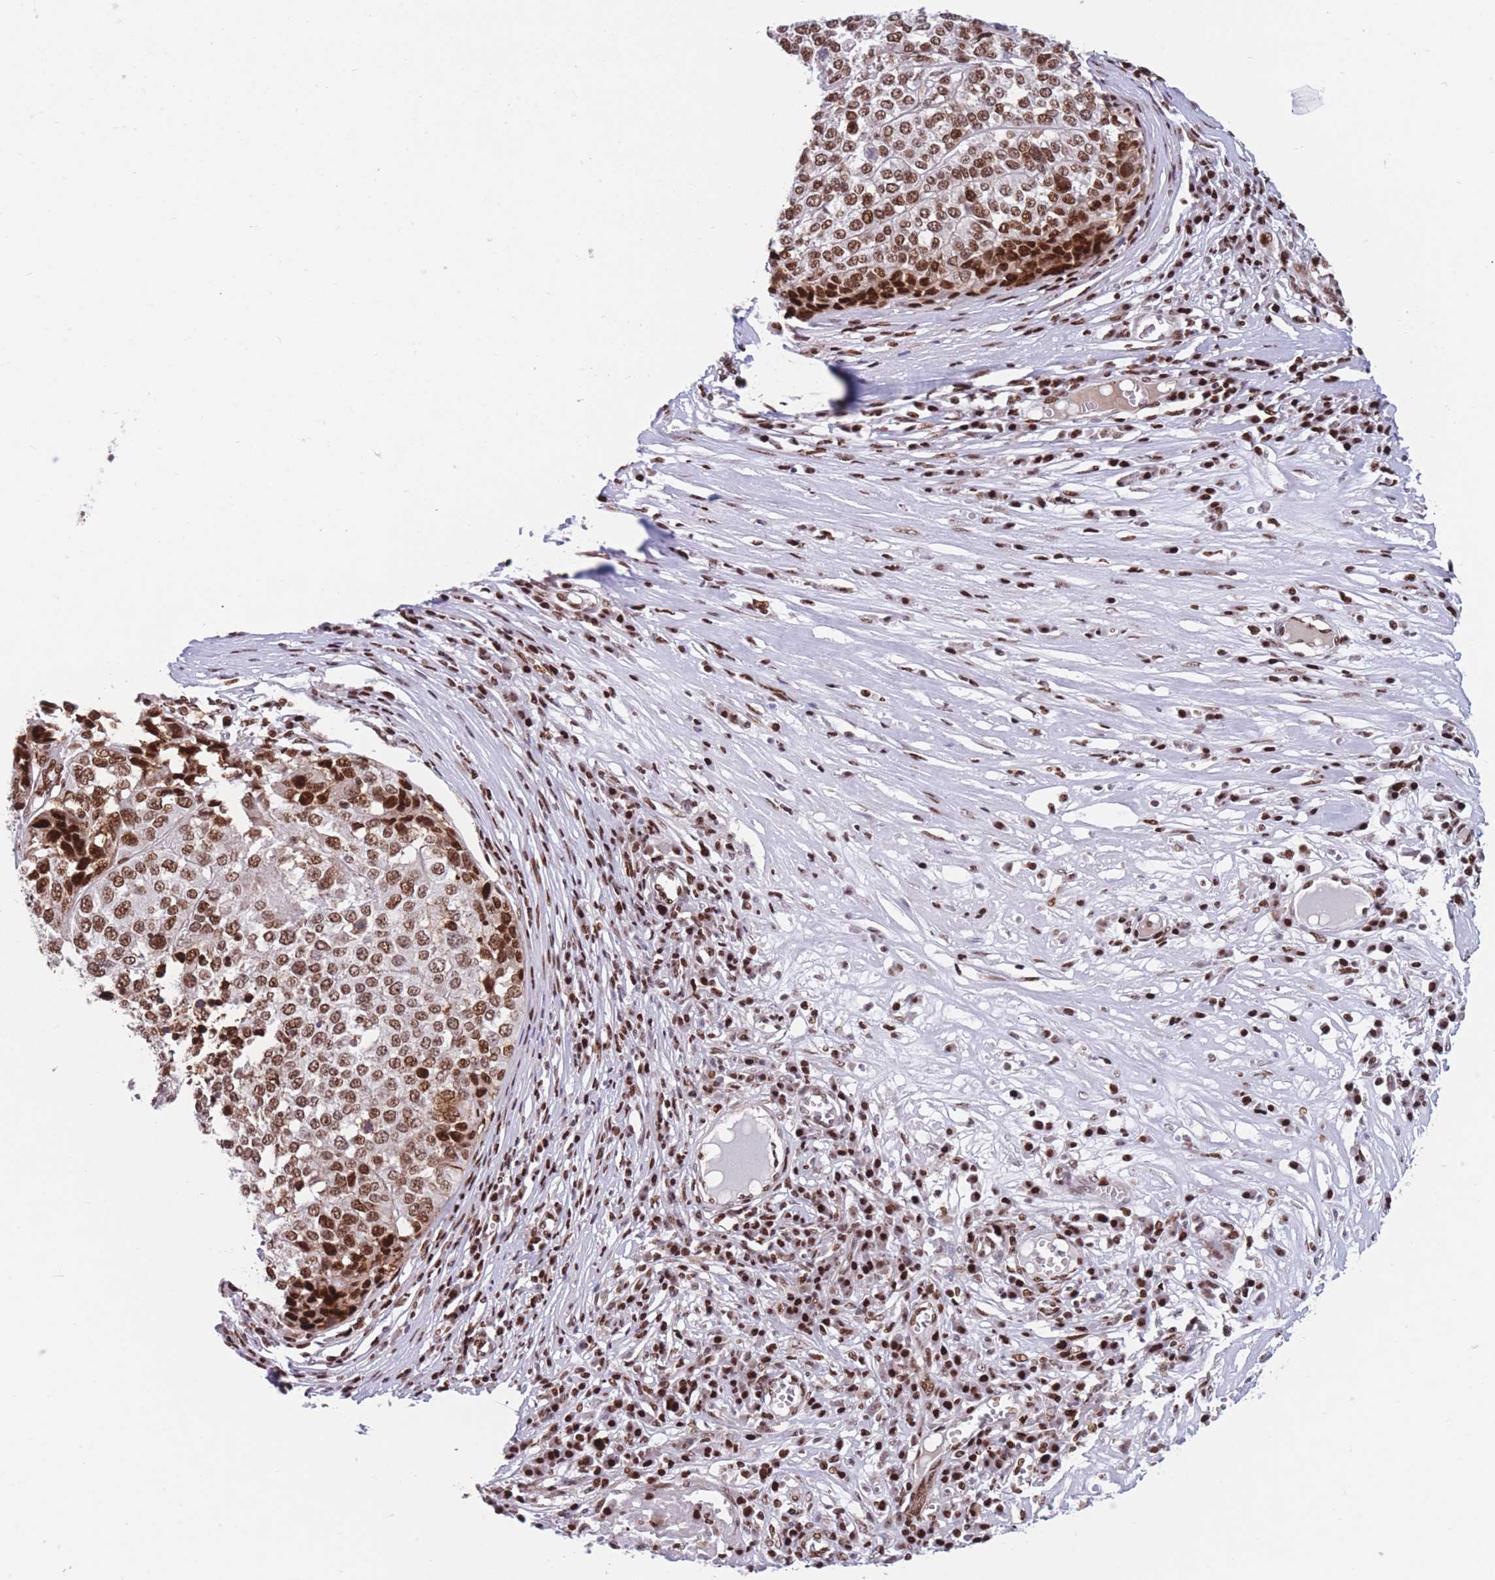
{"staining": {"intensity": "strong", "quantity": ">75%", "location": "nuclear"}, "tissue": "melanoma", "cell_type": "Tumor cells", "image_type": "cancer", "snomed": [{"axis": "morphology", "description": "Malignant melanoma, Metastatic site"}, {"axis": "topography", "description": "Lymph node"}], "caption": "Brown immunohistochemical staining in human malignant melanoma (metastatic site) demonstrates strong nuclear staining in about >75% of tumor cells.", "gene": "DNAJC3", "patient": {"sex": "male", "age": 44}}